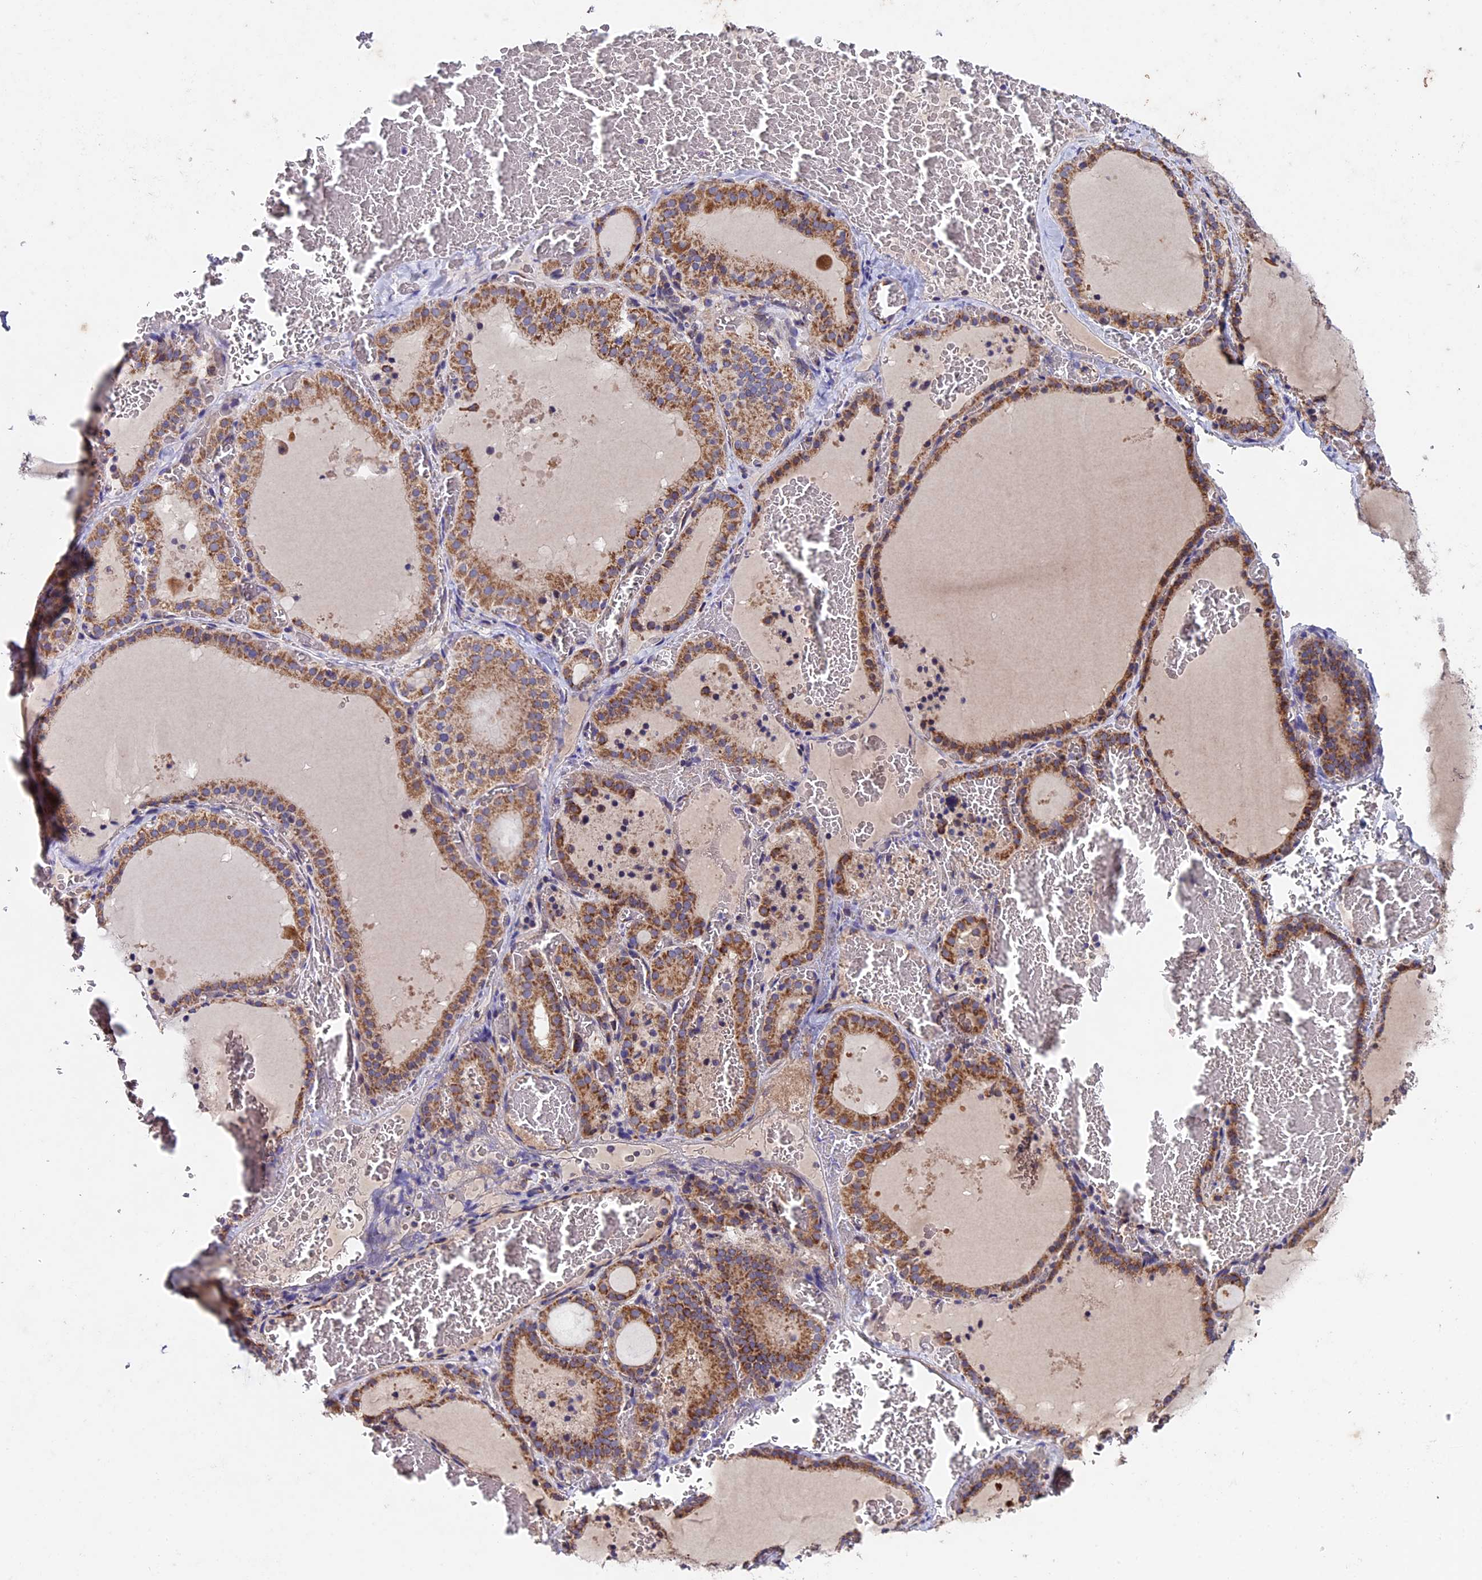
{"staining": {"intensity": "moderate", "quantity": ">75%", "location": "cytoplasmic/membranous"}, "tissue": "thyroid gland", "cell_type": "Glandular cells", "image_type": "normal", "snomed": [{"axis": "morphology", "description": "Normal tissue, NOS"}, {"axis": "topography", "description": "Thyroid gland"}], "caption": "Immunohistochemistry (IHC) image of normal thyroid gland: human thyroid gland stained using immunohistochemistry exhibits medium levels of moderate protein expression localized specifically in the cytoplasmic/membranous of glandular cells, appearing as a cytoplasmic/membranous brown color.", "gene": "RNF17", "patient": {"sex": "female", "age": 39}}